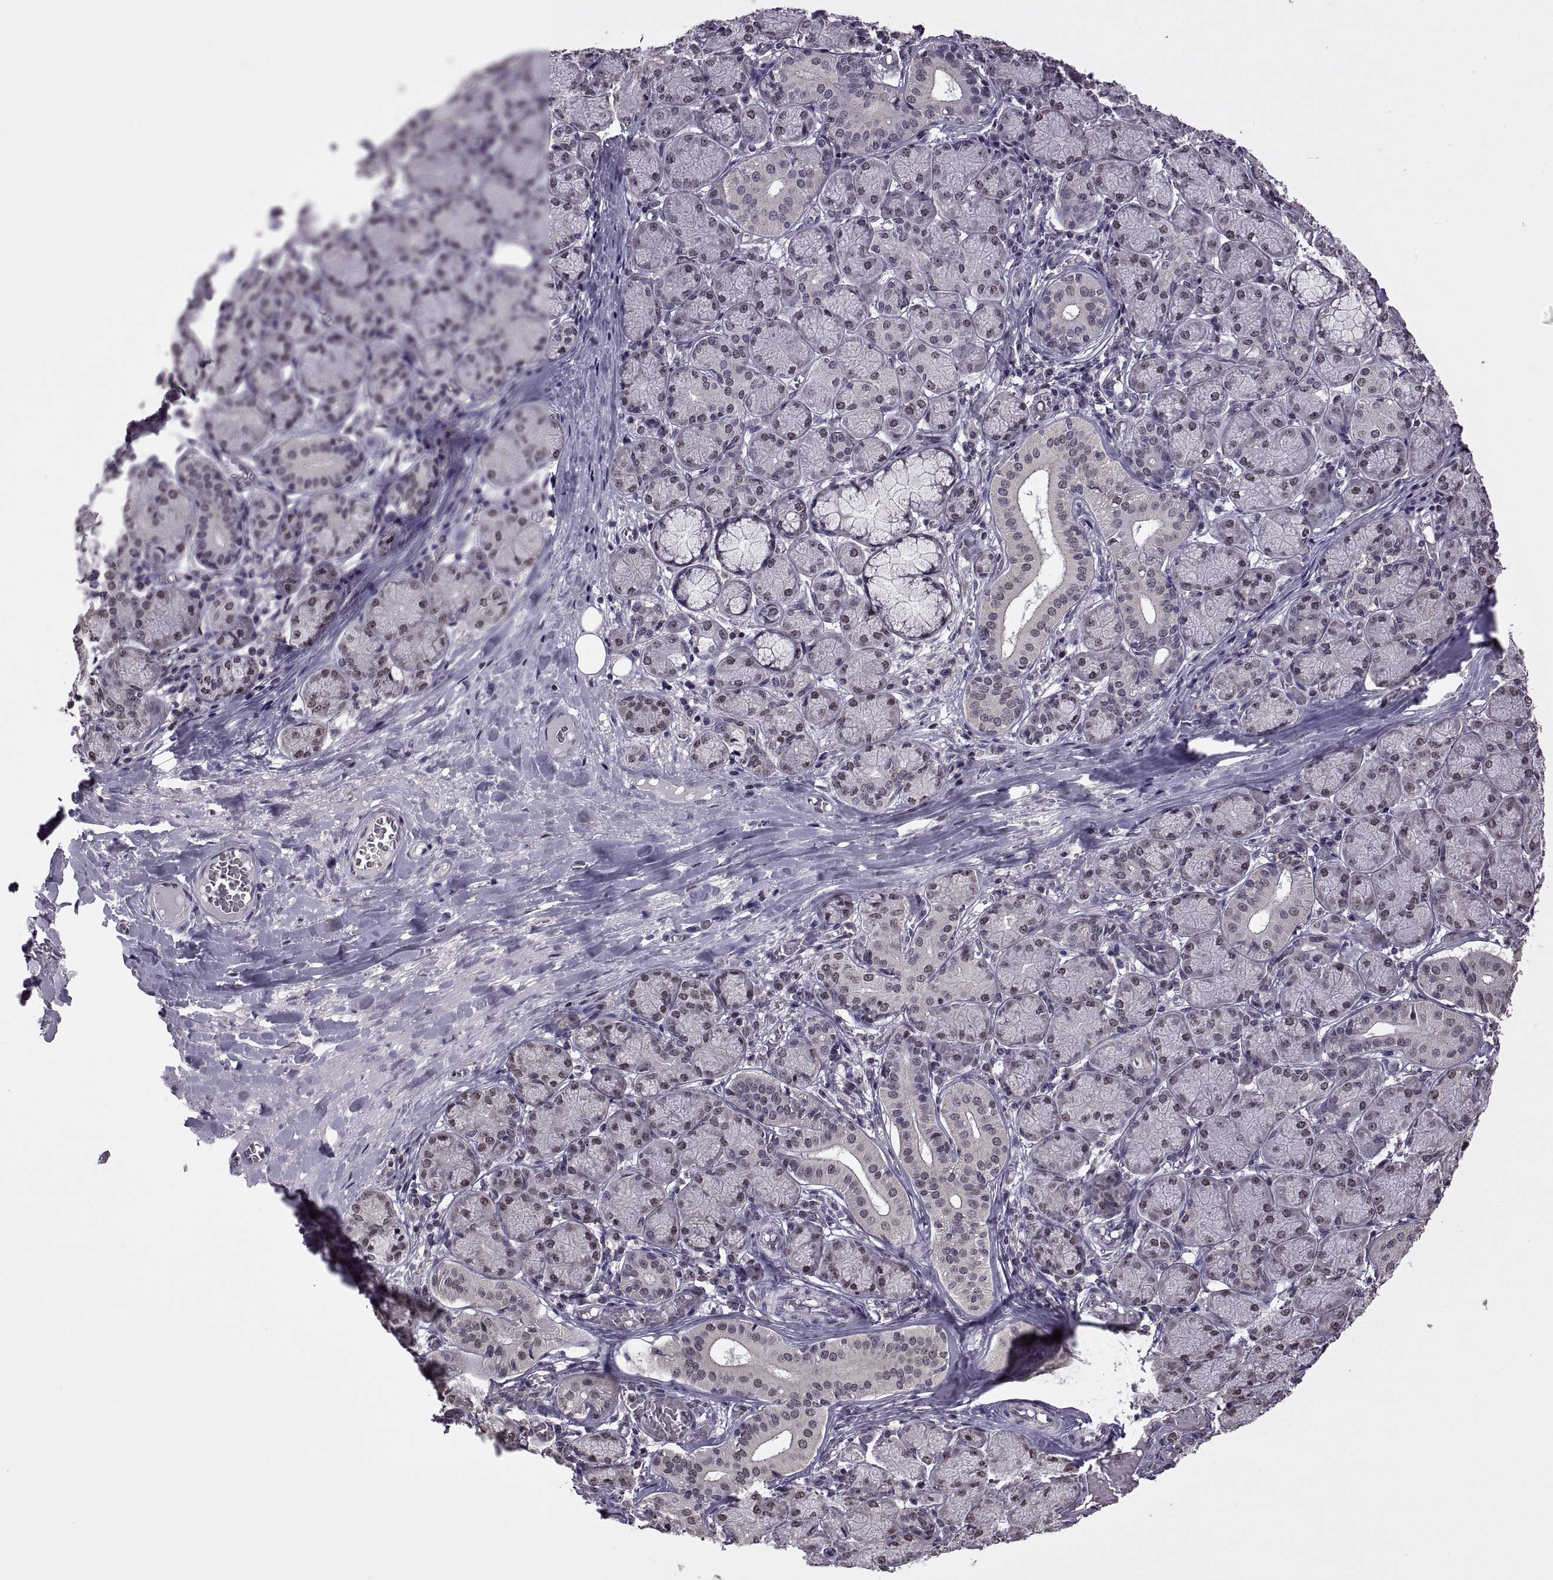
{"staining": {"intensity": "strong", "quantity": "25%-75%", "location": "nuclear"}, "tissue": "salivary gland", "cell_type": "Glandular cells", "image_type": "normal", "snomed": [{"axis": "morphology", "description": "Normal tissue, NOS"}, {"axis": "topography", "description": "Salivary gland"}, {"axis": "topography", "description": "Peripheral nerve tissue"}], "caption": "Salivary gland was stained to show a protein in brown. There is high levels of strong nuclear positivity in approximately 25%-75% of glandular cells. Using DAB (brown) and hematoxylin (blue) stains, captured at high magnification using brightfield microscopy.", "gene": "INTS3", "patient": {"sex": "female", "age": 24}}